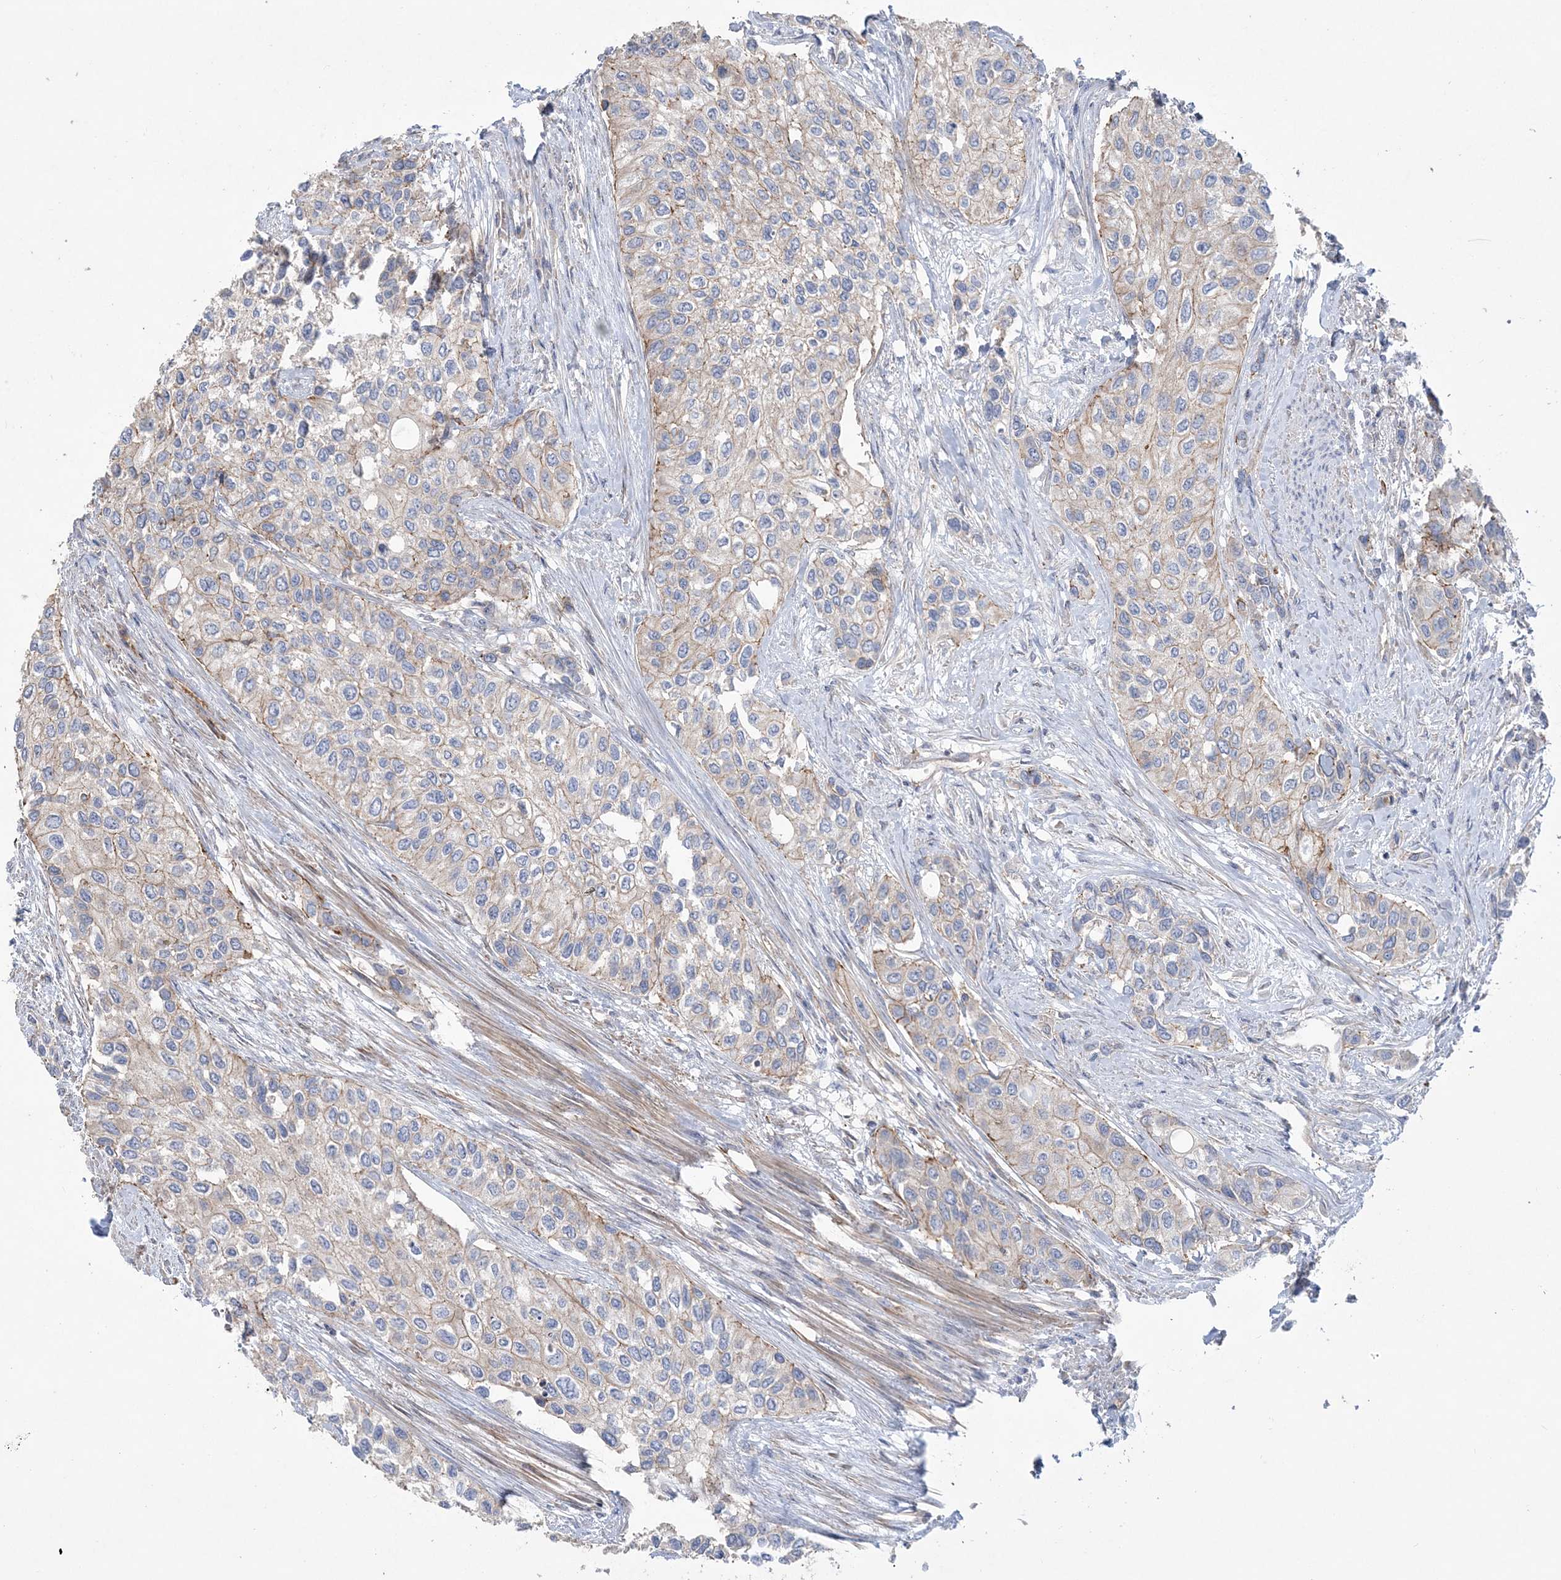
{"staining": {"intensity": "weak", "quantity": "25%-75%", "location": "cytoplasmic/membranous"}, "tissue": "urothelial cancer", "cell_type": "Tumor cells", "image_type": "cancer", "snomed": [{"axis": "morphology", "description": "Normal tissue, NOS"}, {"axis": "morphology", "description": "Urothelial carcinoma, High grade"}, {"axis": "topography", "description": "Vascular tissue"}, {"axis": "topography", "description": "Urinary bladder"}], "caption": "Tumor cells display weak cytoplasmic/membranous staining in approximately 25%-75% of cells in urothelial cancer.", "gene": "PIGC", "patient": {"sex": "female", "age": 56}}